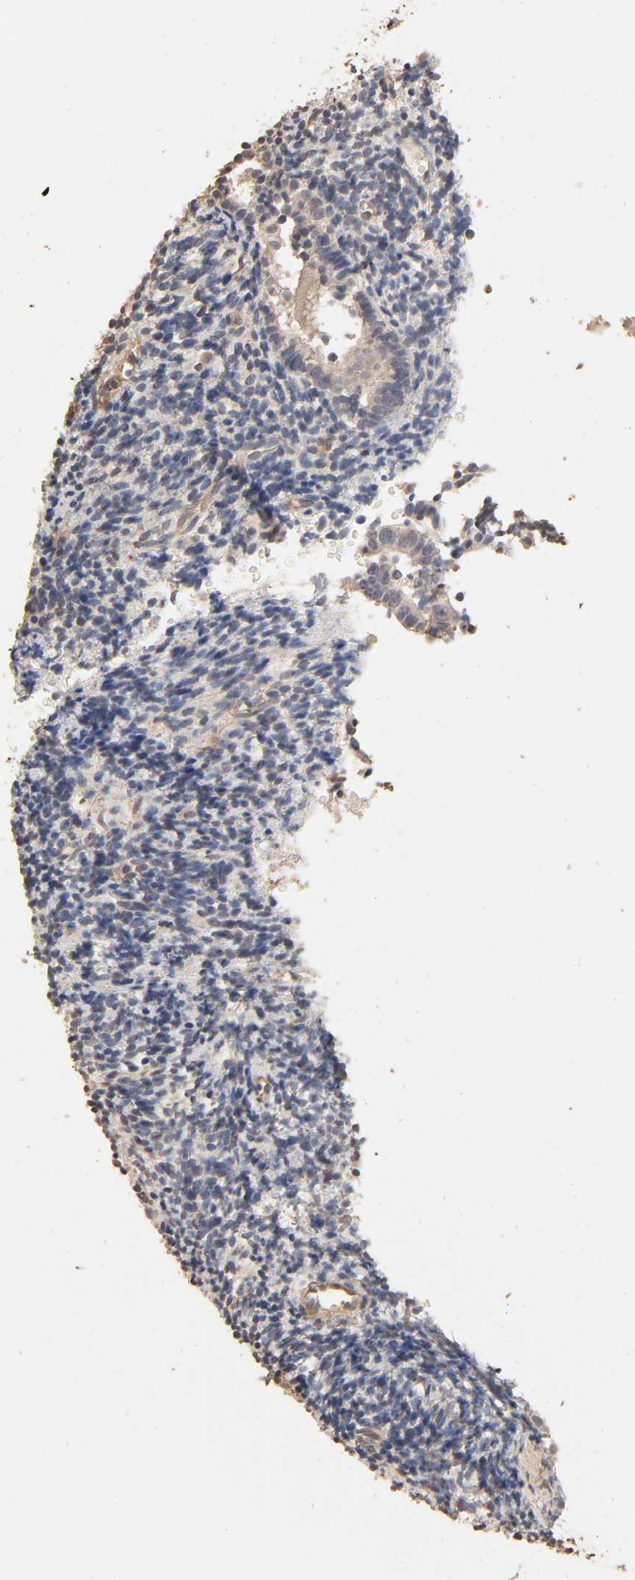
{"staining": {"intensity": "weak", "quantity": "25%-75%", "location": "cytoplasmic/membranous"}, "tissue": "endometrium", "cell_type": "Cells in endometrial stroma", "image_type": "normal", "snomed": [{"axis": "morphology", "description": "Normal tissue, NOS"}, {"axis": "topography", "description": "Uterus"}, {"axis": "topography", "description": "Endometrium"}], "caption": "Immunohistochemical staining of benign endometrium reveals 25%-75% levels of weak cytoplasmic/membranous protein positivity in approximately 25%-75% of cells in endometrial stroma. Nuclei are stained in blue.", "gene": "VSIG4", "patient": {"sex": "female", "age": 33}}